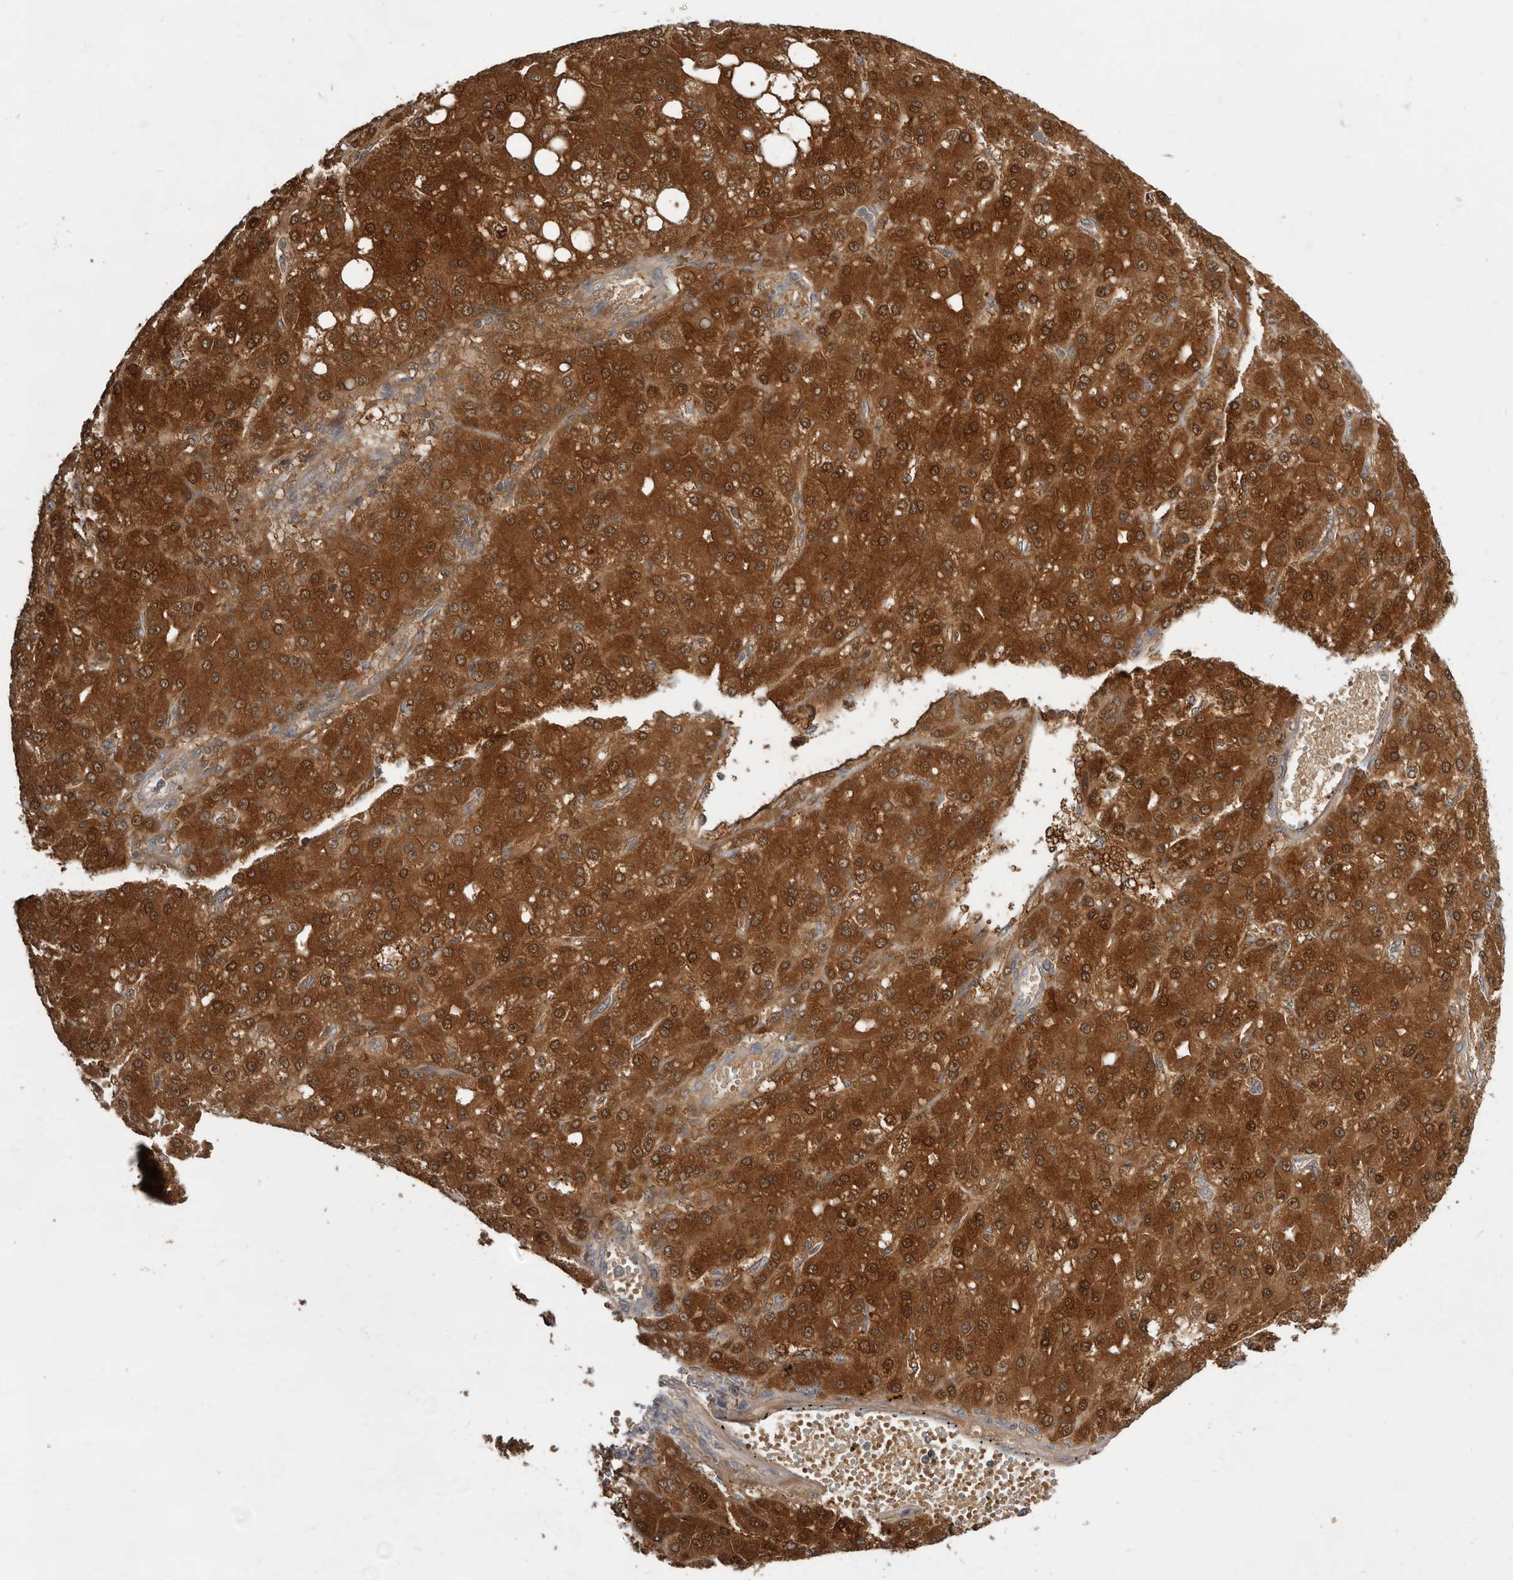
{"staining": {"intensity": "strong", "quantity": ">75%", "location": "cytoplasmic/membranous"}, "tissue": "liver cancer", "cell_type": "Tumor cells", "image_type": "cancer", "snomed": [{"axis": "morphology", "description": "Carcinoma, Hepatocellular, NOS"}, {"axis": "topography", "description": "Liver"}], "caption": "Immunohistochemistry of human liver cancer (hepatocellular carcinoma) exhibits high levels of strong cytoplasmic/membranous positivity in approximately >75% of tumor cells. Ihc stains the protein in brown and the nuclei are stained blue.", "gene": "RBKS", "patient": {"sex": "male", "age": 67}}